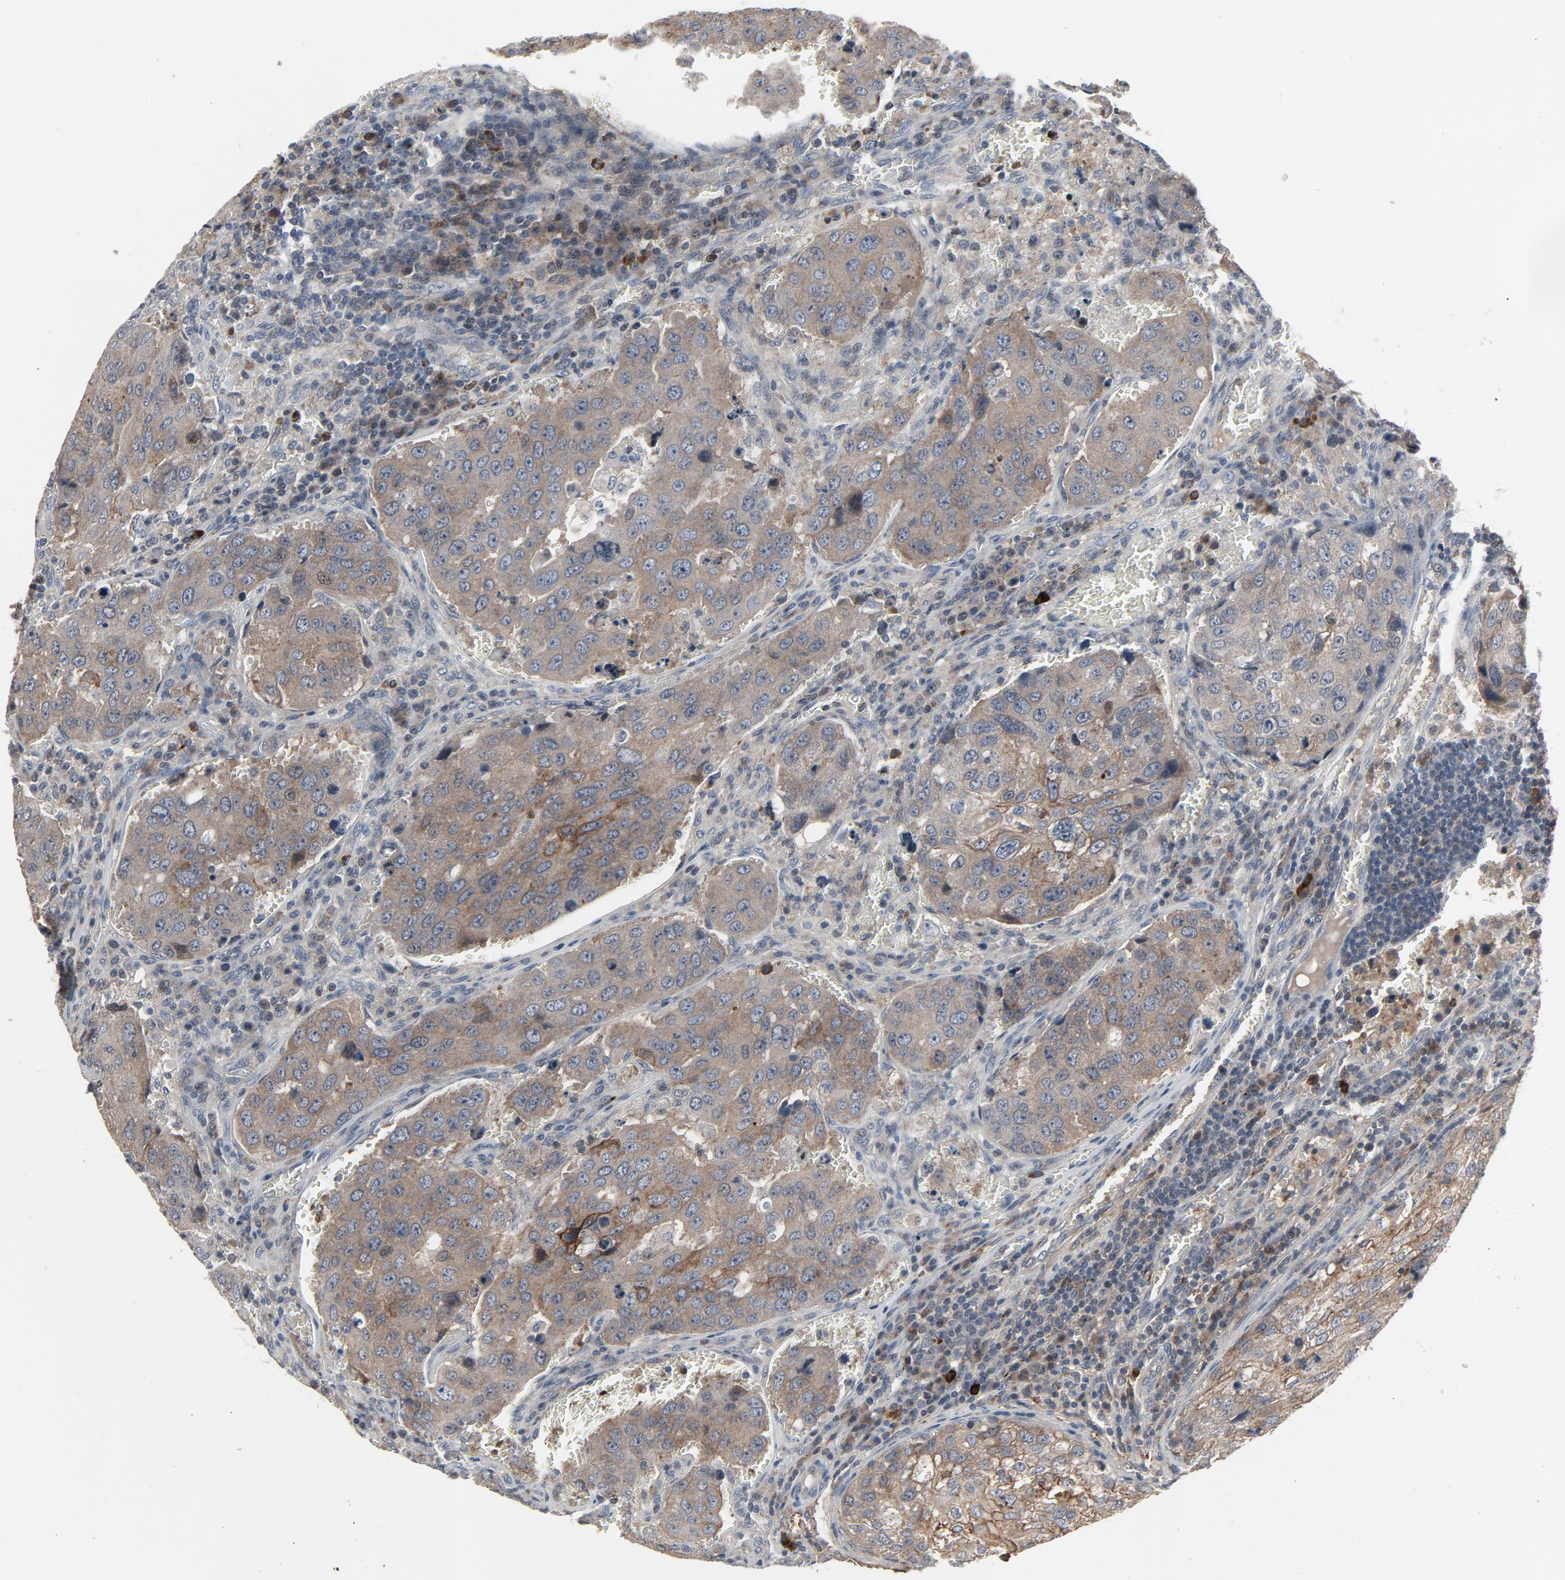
{"staining": {"intensity": "weak", "quantity": ">75%", "location": "cytoplasmic/membranous"}, "tissue": "urothelial cancer", "cell_type": "Tumor cells", "image_type": "cancer", "snomed": [{"axis": "morphology", "description": "Urothelial carcinoma, High grade"}, {"axis": "topography", "description": "Lymph node"}, {"axis": "topography", "description": "Urinary bladder"}], "caption": "Brown immunohistochemical staining in urothelial cancer displays weak cytoplasmic/membranous expression in about >75% of tumor cells. (Brightfield microscopy of DAB IHC at high magnification).", "gene": "PDZD4", "patient": {"sex": "male", "age": 51}}